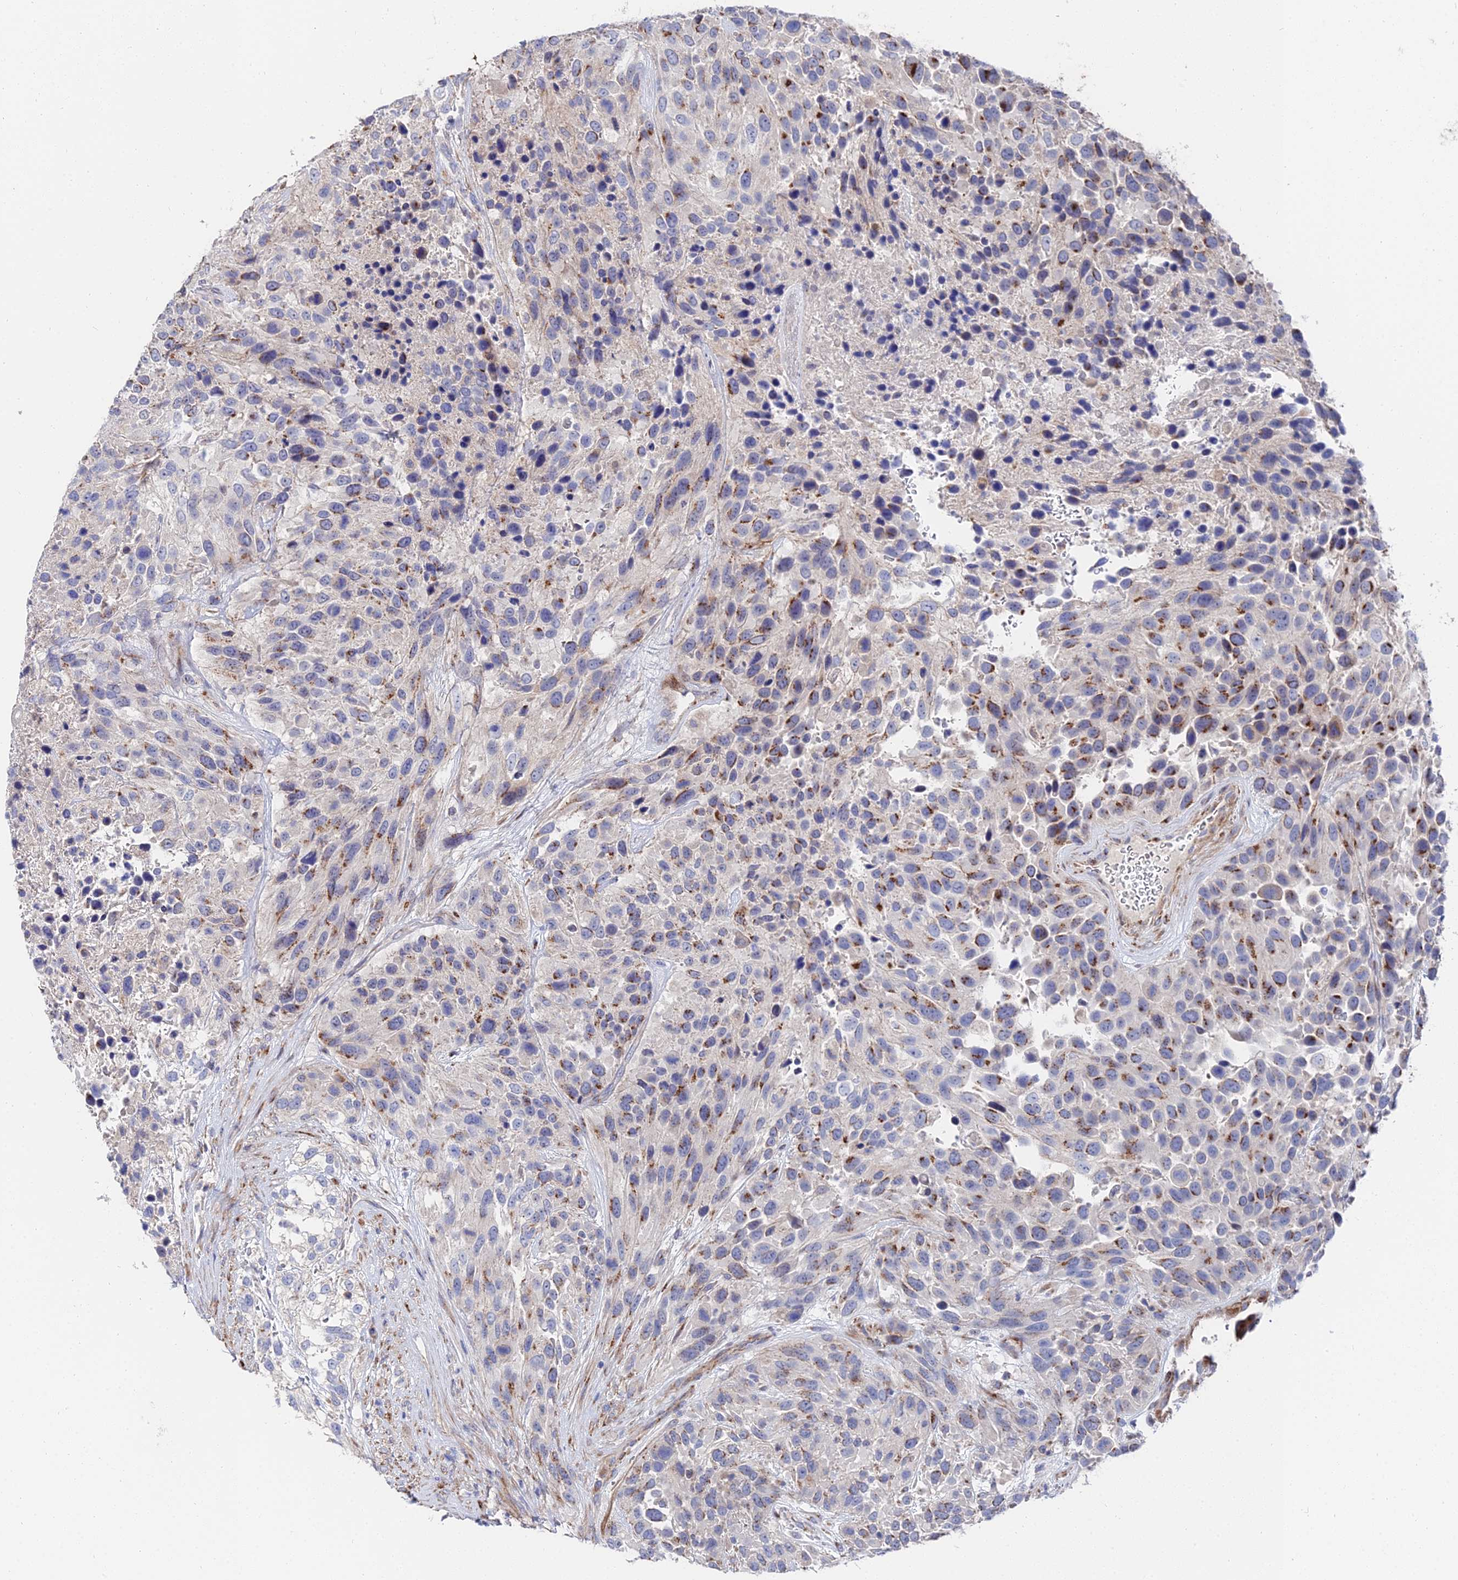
{"staining": {"intensity": "moderate", "quantity": "25%-75%", "location": "cytoplasmic/membranous"}, "tissue": "urothelial cancer", "cell_type": "Tumor cells", "image_type": "cancer", "snomed": [{"axis": "morphology", "description": "Urothelial carcinoma, High grade"}, {"axis": "topography", "description": "Urinary bladder"}], "caption": "A histopathology image of human urothelial carcinoma (high-grade) stained for a protein reveals moderate cytoplasmic/membranous brown staining in tumor cells. Immunohistochemistry (ihc) stains the protein in brown and the nuclei are stained blue.", "gene": "BORCS8", "patient": {"sex": "female", "age": 70}}